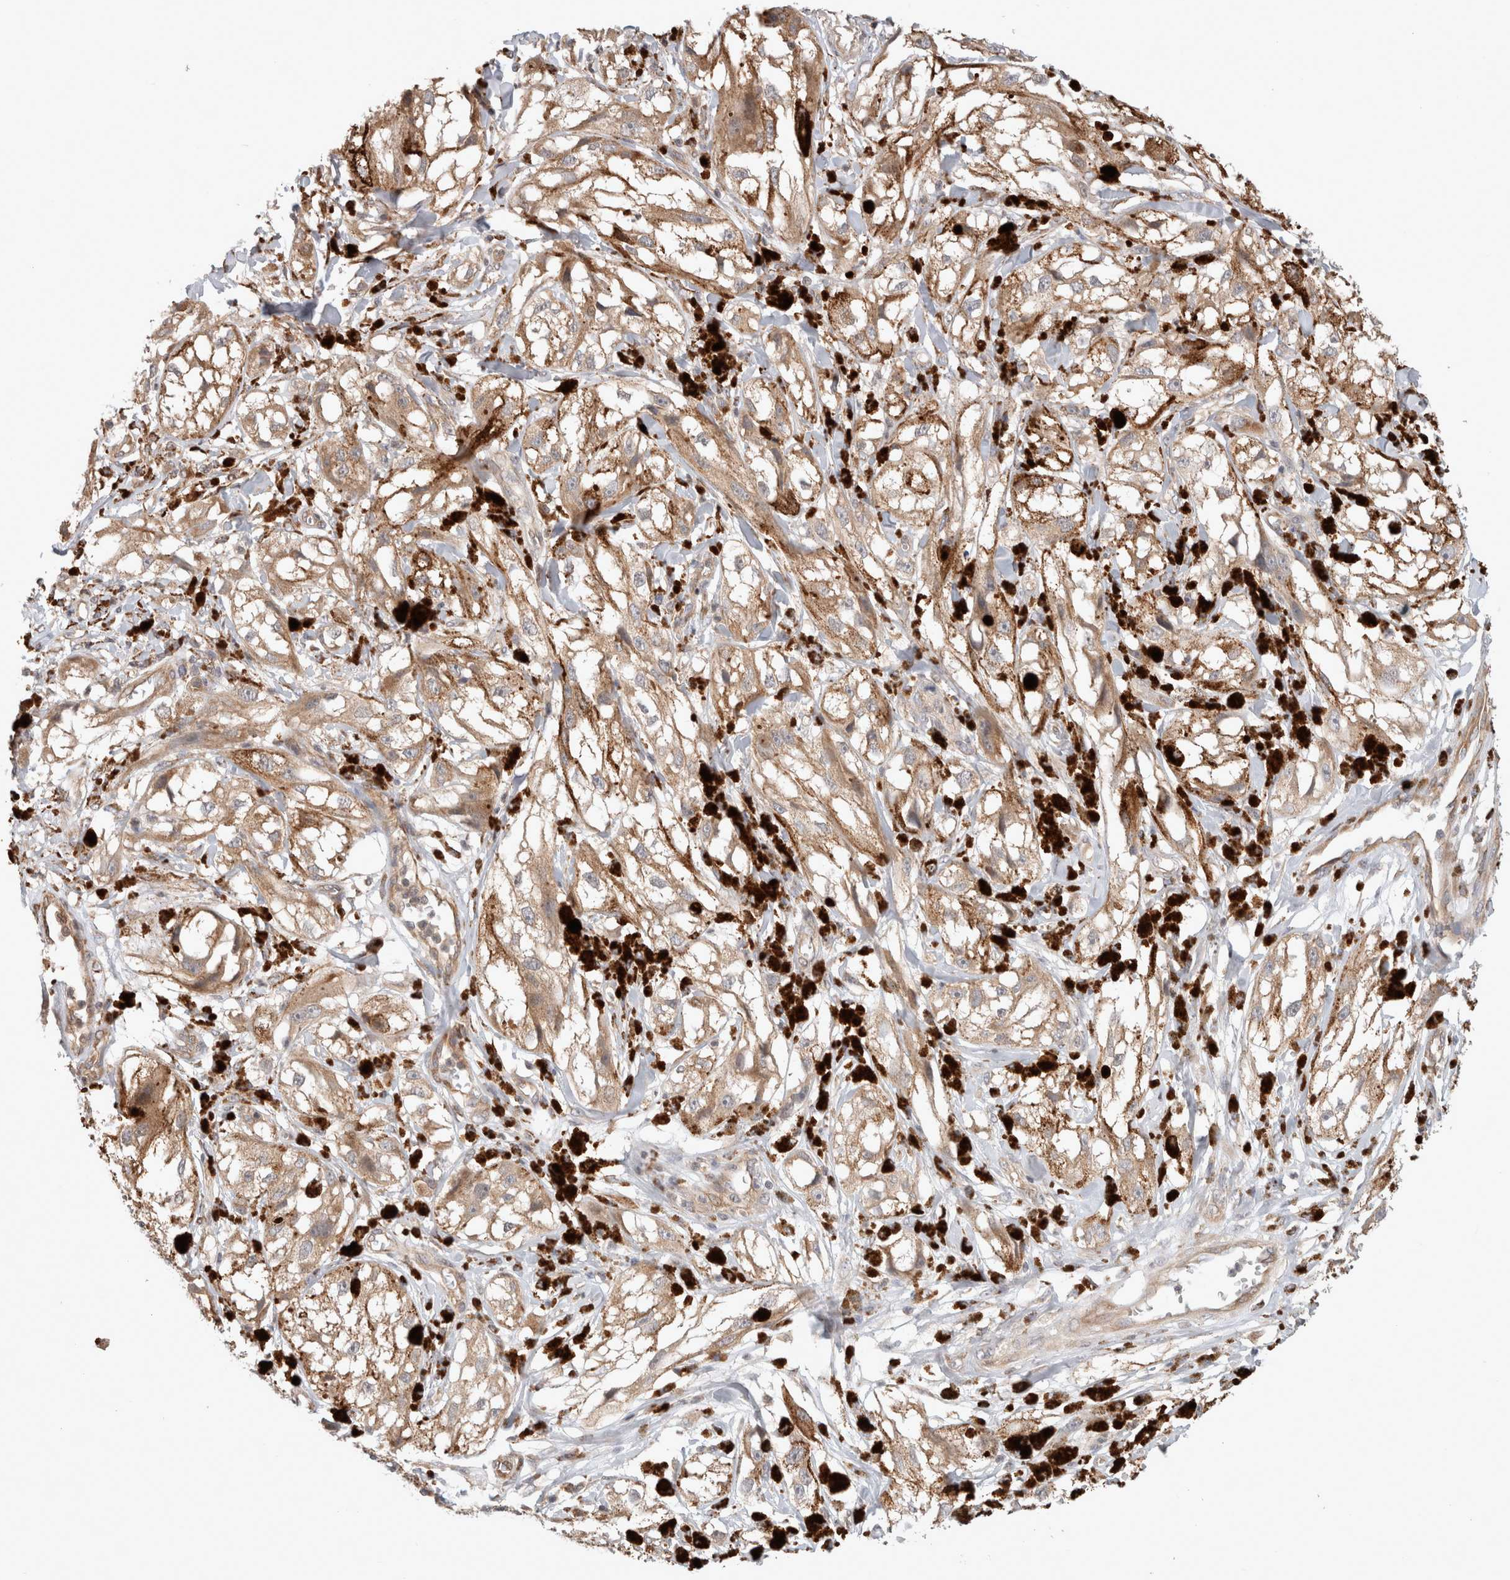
{"staining": {"intensity": "weak", "quantity": ">75%", "location": "cytoplasmic/membranous"}, "tissue": "melanoma", "cell_type": "Tumor cells", "image_type": "cancer", "snomed": [{"axis": "morphology", "description": "Malignant melanoma, NOS"}, {"axis": "topography", "description": "Skin"}], "caption": "Melanoma stained with a brown dye displays weak cytoplasmic/membranous positive staining in approximately >75% of tumor cells.", "gene": "HROB", "patient": {"sex": "male", "age": 88}}